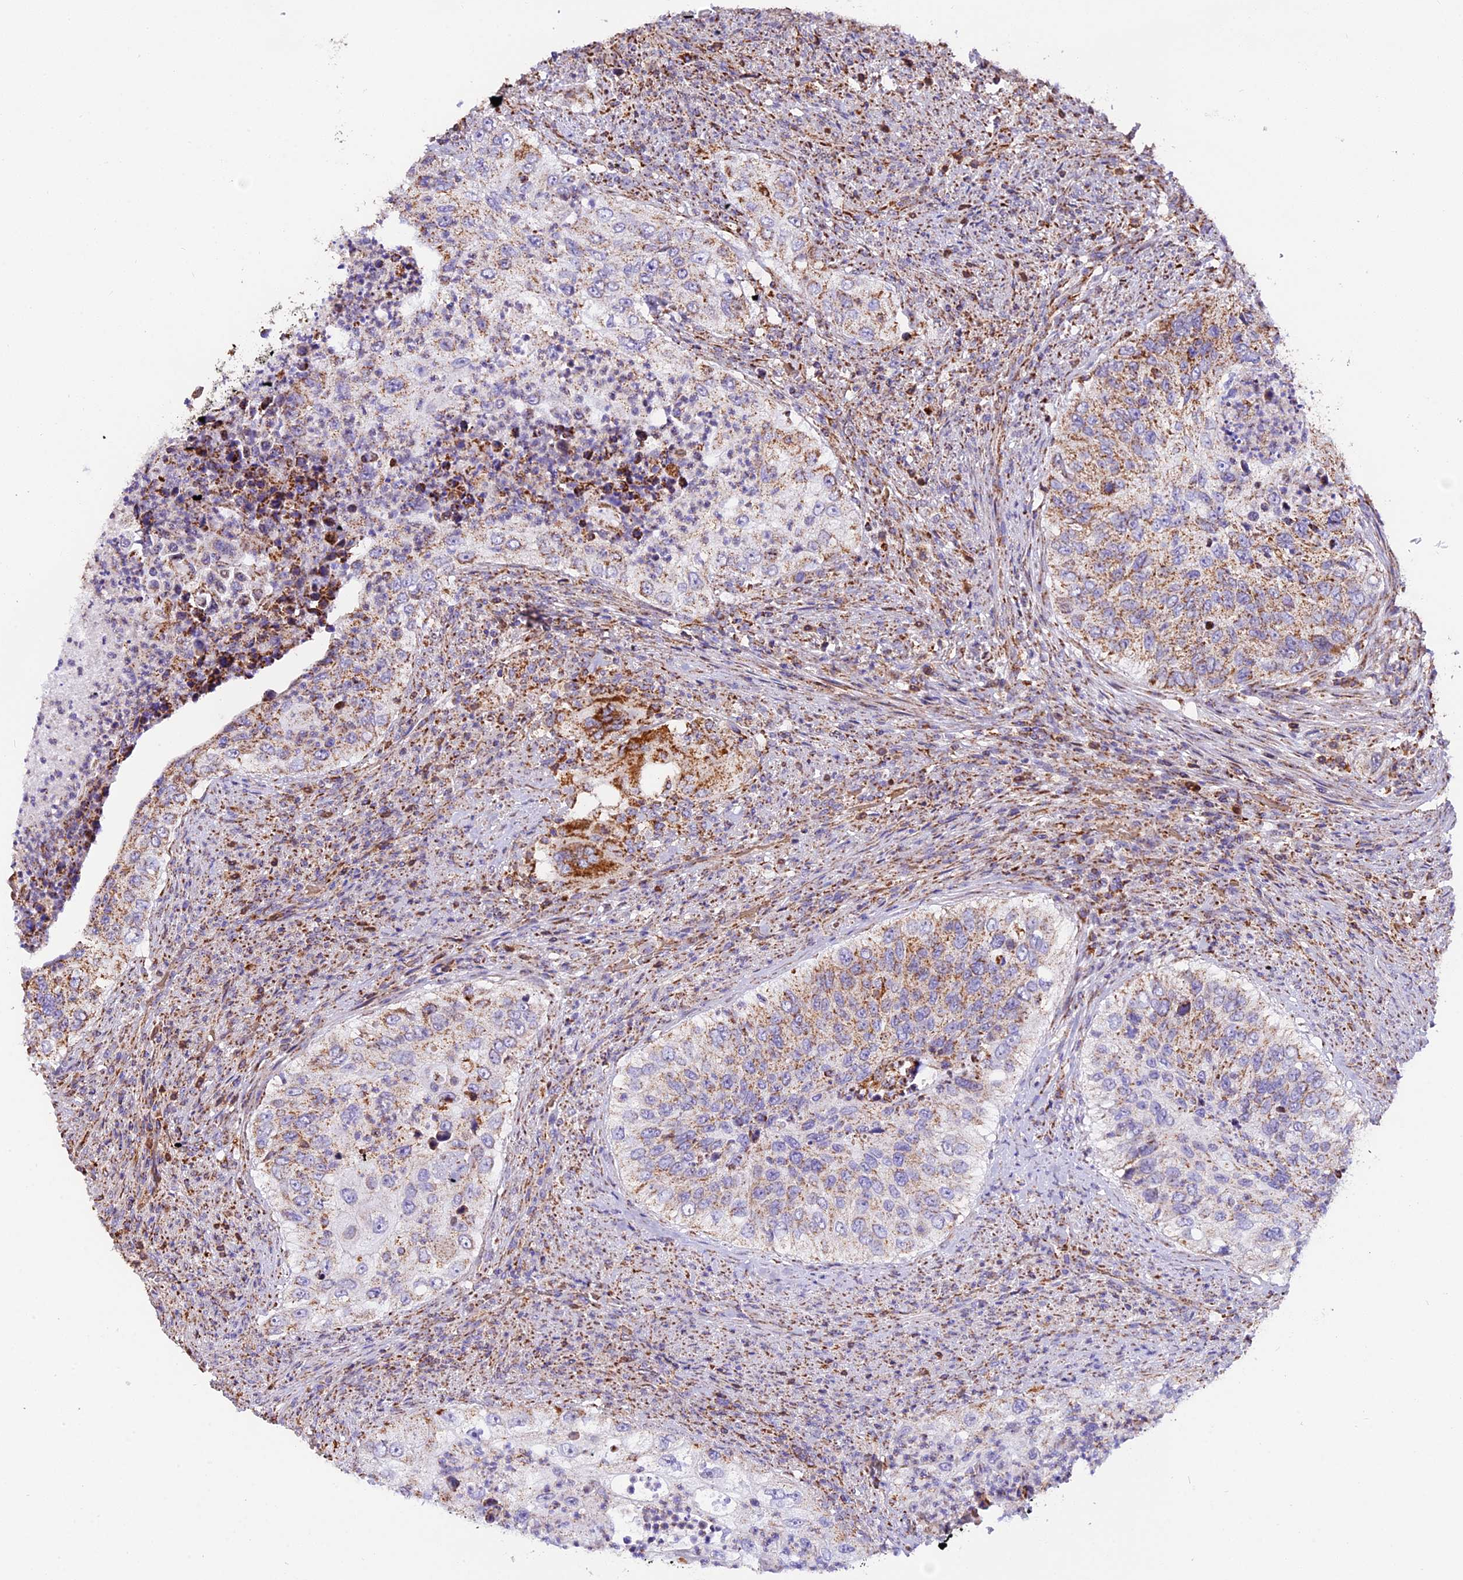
{"staining": {"intensity": "moderate", "quantity": "25%-75%", "location": "cytoplasmic/membranous"}, "tissue": "urothelial cancer", "cell_type": "Tumor cells", "image_type": "cancer", "snomed": [{"axis": "morphology", "description": "Urothelial carcinoma, High grade"}, {"axis": "topography", "description": "Urinary bladder"}], "caption": "Immunohistochemical staining of high-grade urothelial carcinoma displays moderate cytoplasmic/membranous protein expression in approximately 25%-75% of tumor cells.", "gene": "NDUFA8", "patient": {"sex": "female", "age": 60}}